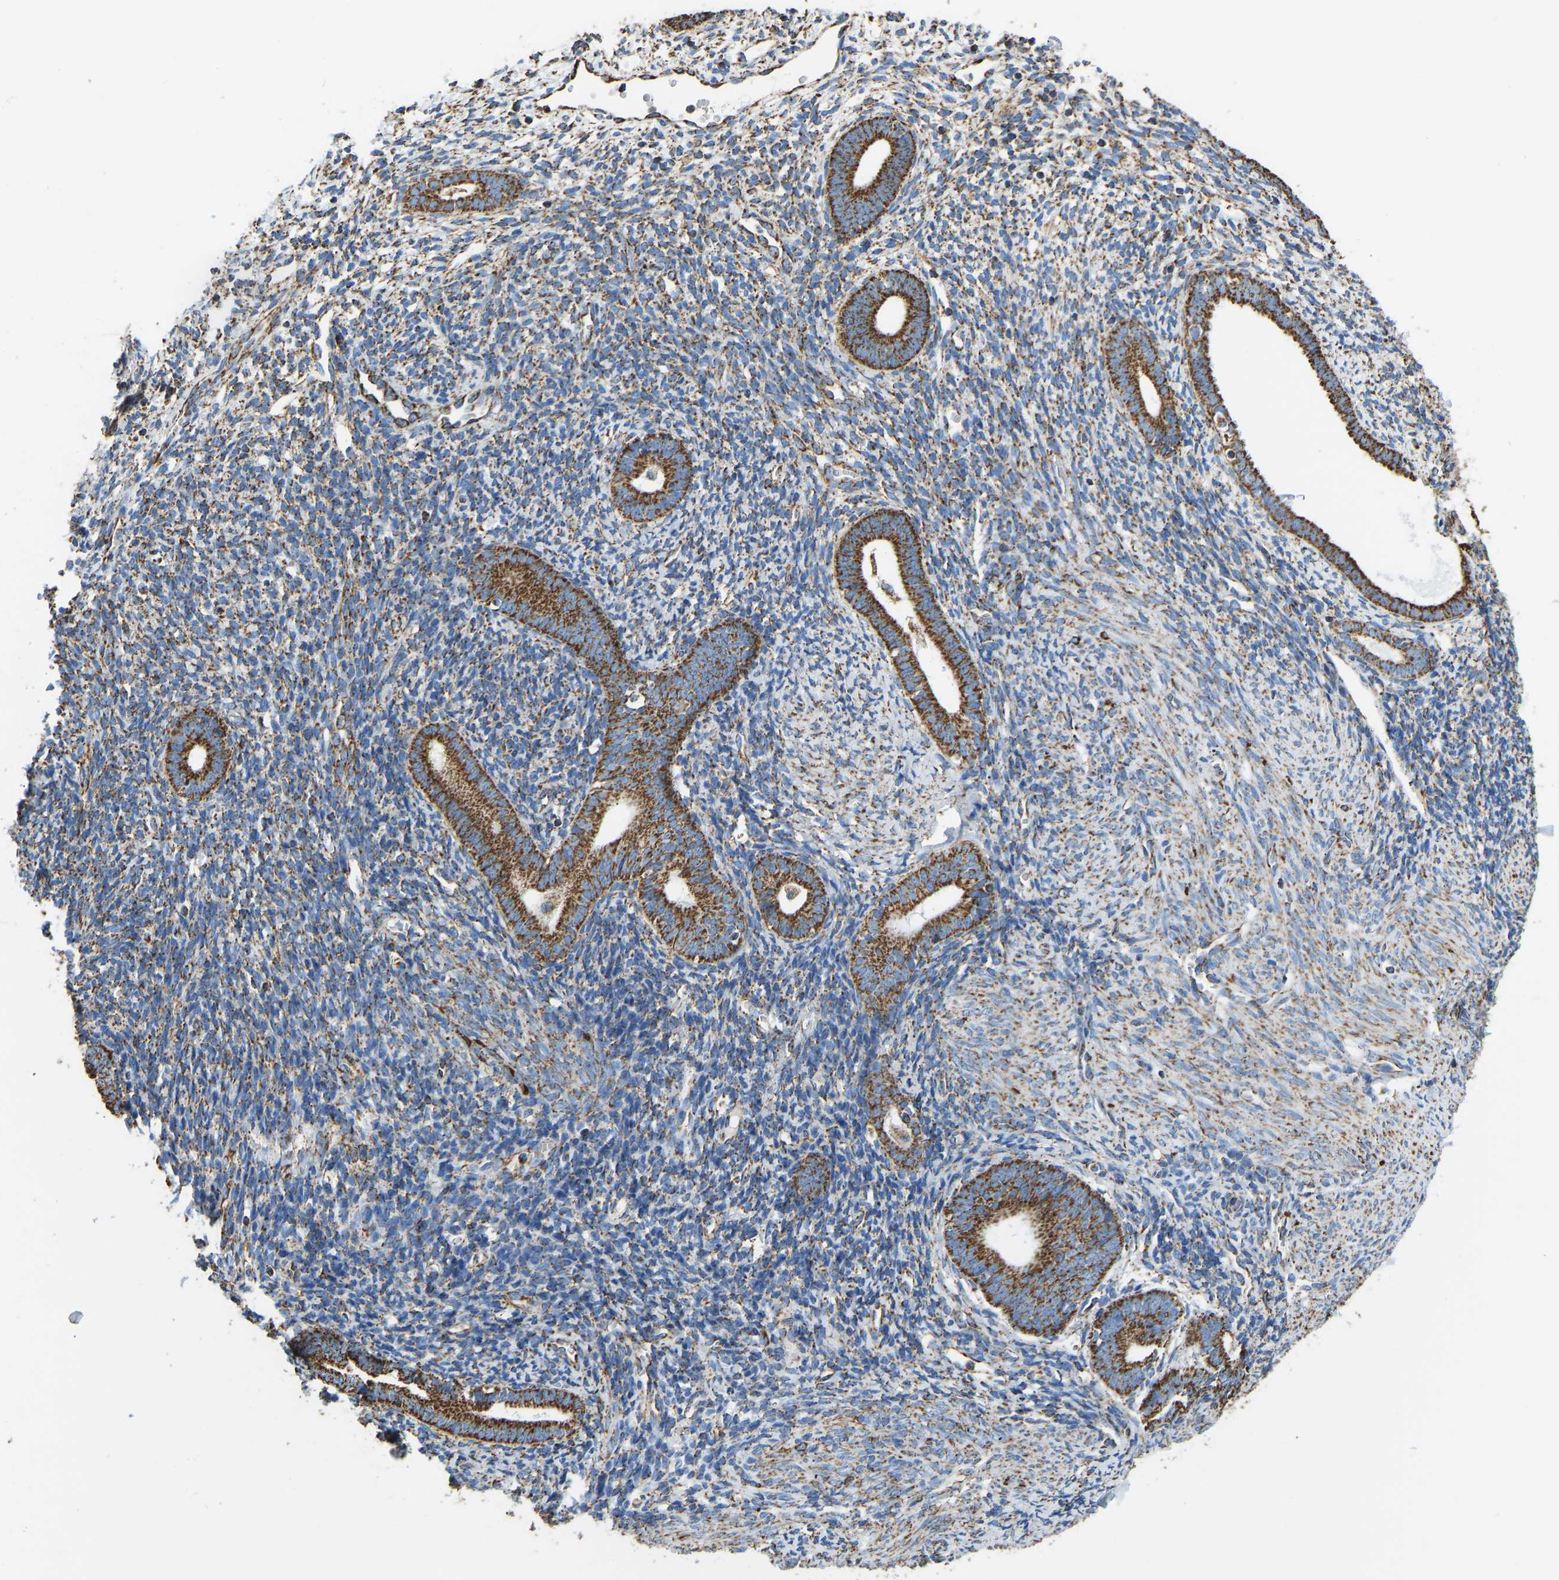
{"staining": {"intensity": "moderate", "quantity": ">75%", "location": "cytoplasmic/membranous"}, "tissue": "endometrium", "cell_type": "Cells in endometrial stroma", "image_type": "normal", "snomed": [{"axis": "morphology", "description": "Normal tissue, NOS"}, {"axis": "morphology", "description": "Adenocarcinoma, NOS"}, {"axis": "topography", "description": "Endometrium"}], "caption": "Endometrium stained with a brown dye exhibits moderate cytoplasmic/membranous positive positivity in about >75% of cells in endometrial stroma.", "gene": "IRX6", "patient": {"sex": "female", "age": 57}}